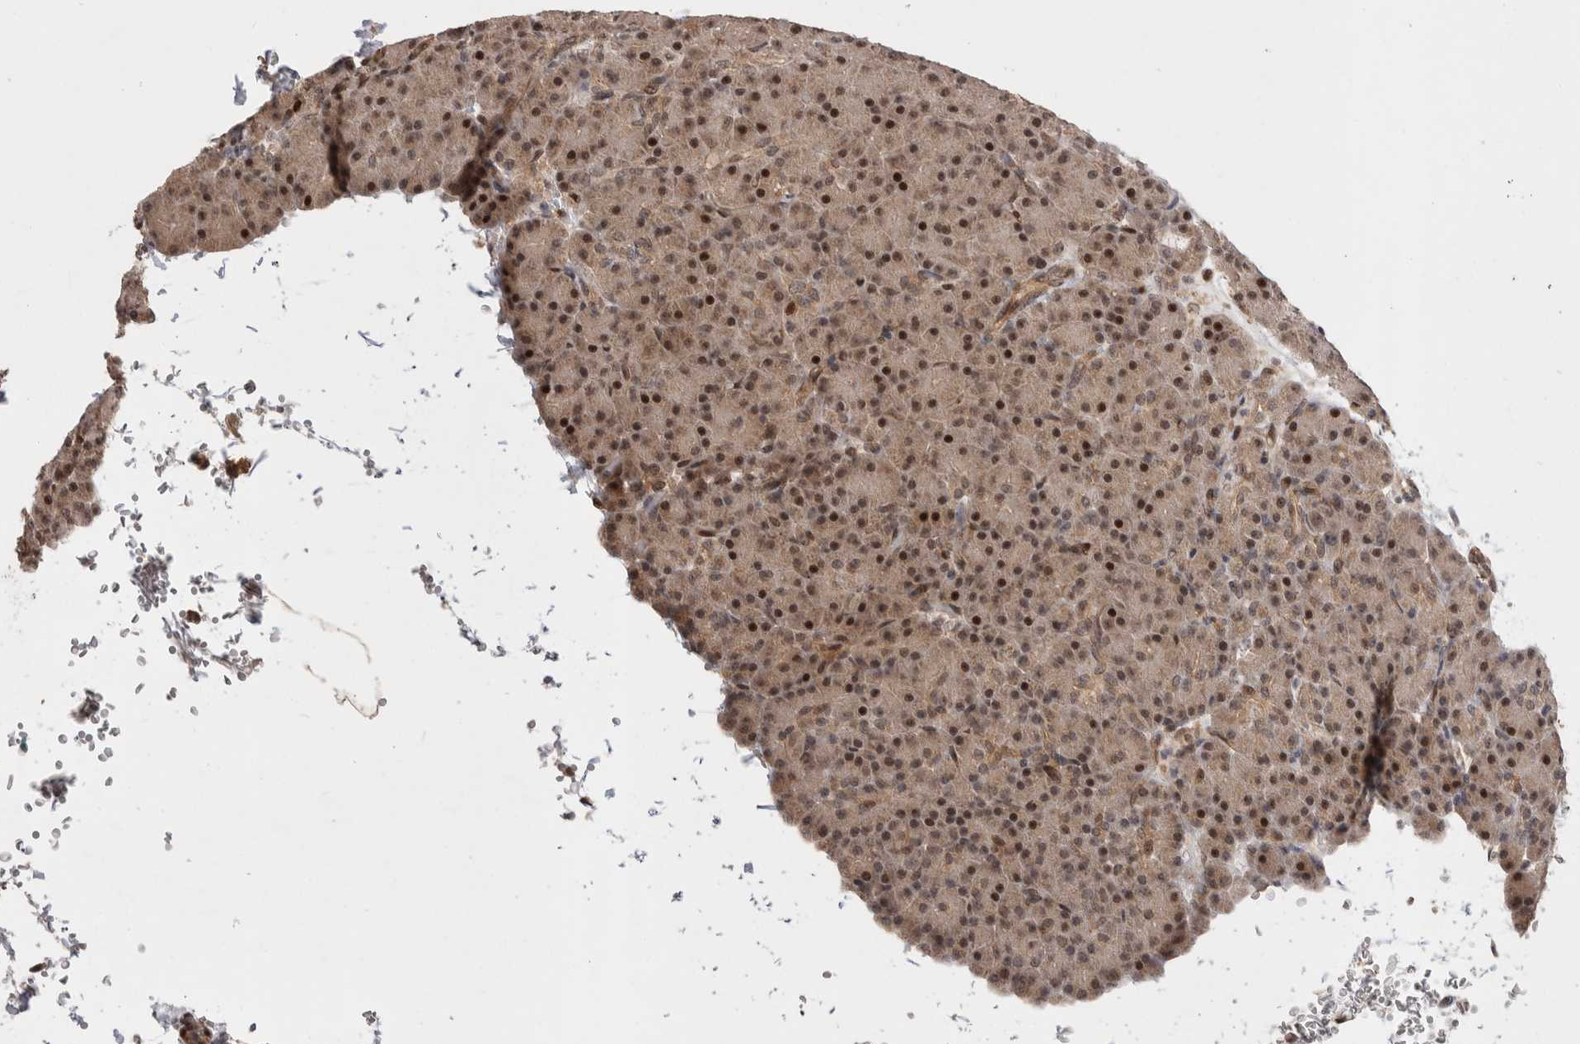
{"staining": {"intensity": "moderate", "quantity": ">75%", "location": "cytoplasmic/membranous,nuclear"}, "tissue": "pancreas", "cell_type": "Exocrine glandular cells", "image_type": "normal", "snomed": [{"axis": "morphology", "description": "Normal tissue, NOS"}, {"axis": "topography", "description": "Pancreas"}], "caption": "Pancreas stained with a brown dye shows moderate cytoplasmic/membranous,nuclear positive expression in about >75% of exocrine glandular cells.", "gene": "TOR1B", "patient": {"sex": "female", "age": 43}}